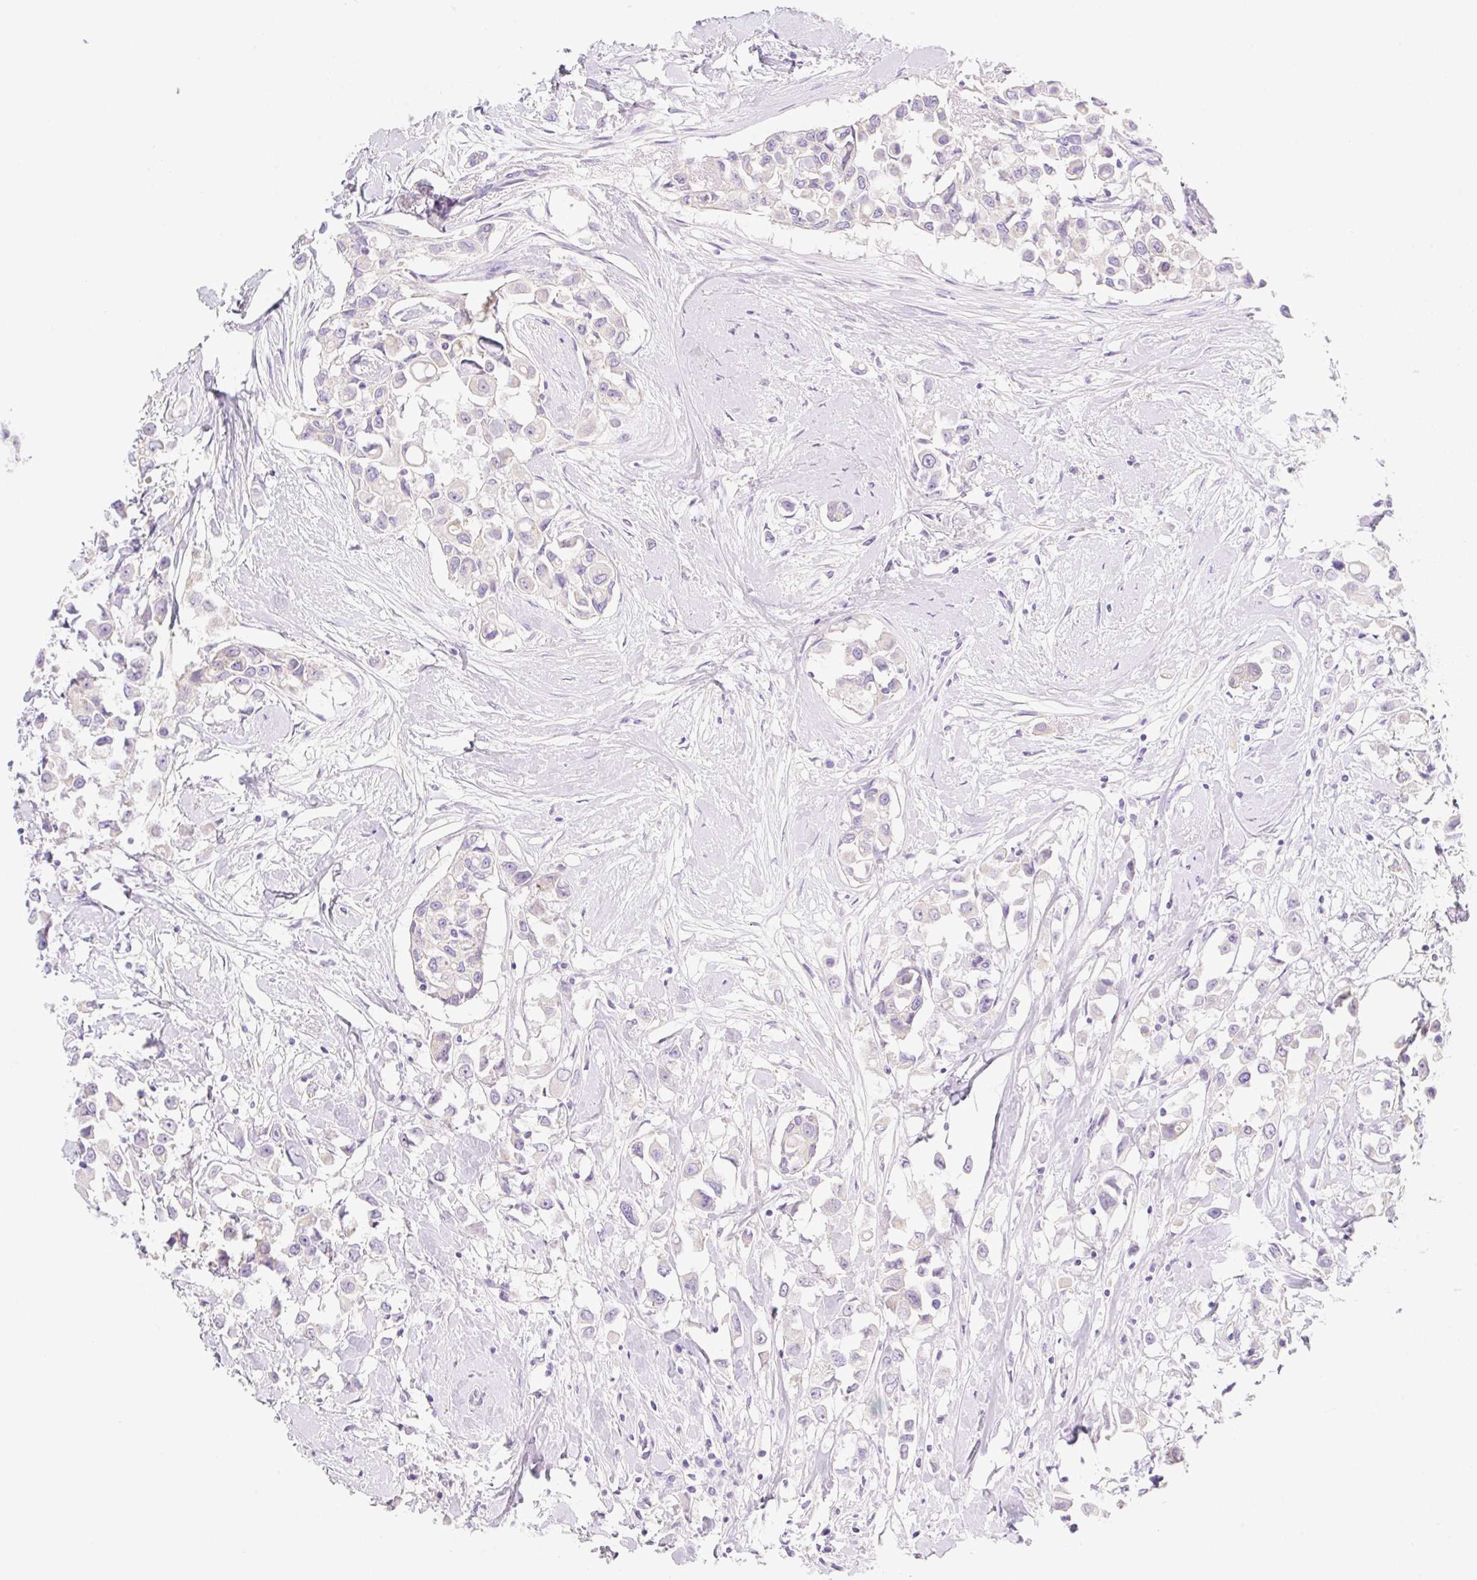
{"staining": {"intensity": "negative", "quantity": "none", "location": "none"}, "tissue": "breast cancer", "cell_type": "Tumor cells", "image_type": "cancer", "snomed": [{"axis": "morphology", "description": "Duct carcinoma"}, {"axis": "topography", "description": "Breast"}], "caption": "Tumor cells are negative for protein expression in human breast cancer (intraductal carcinoma).", "gene": "LYVE1", "patient": {"sex": "female", "age": 61}}